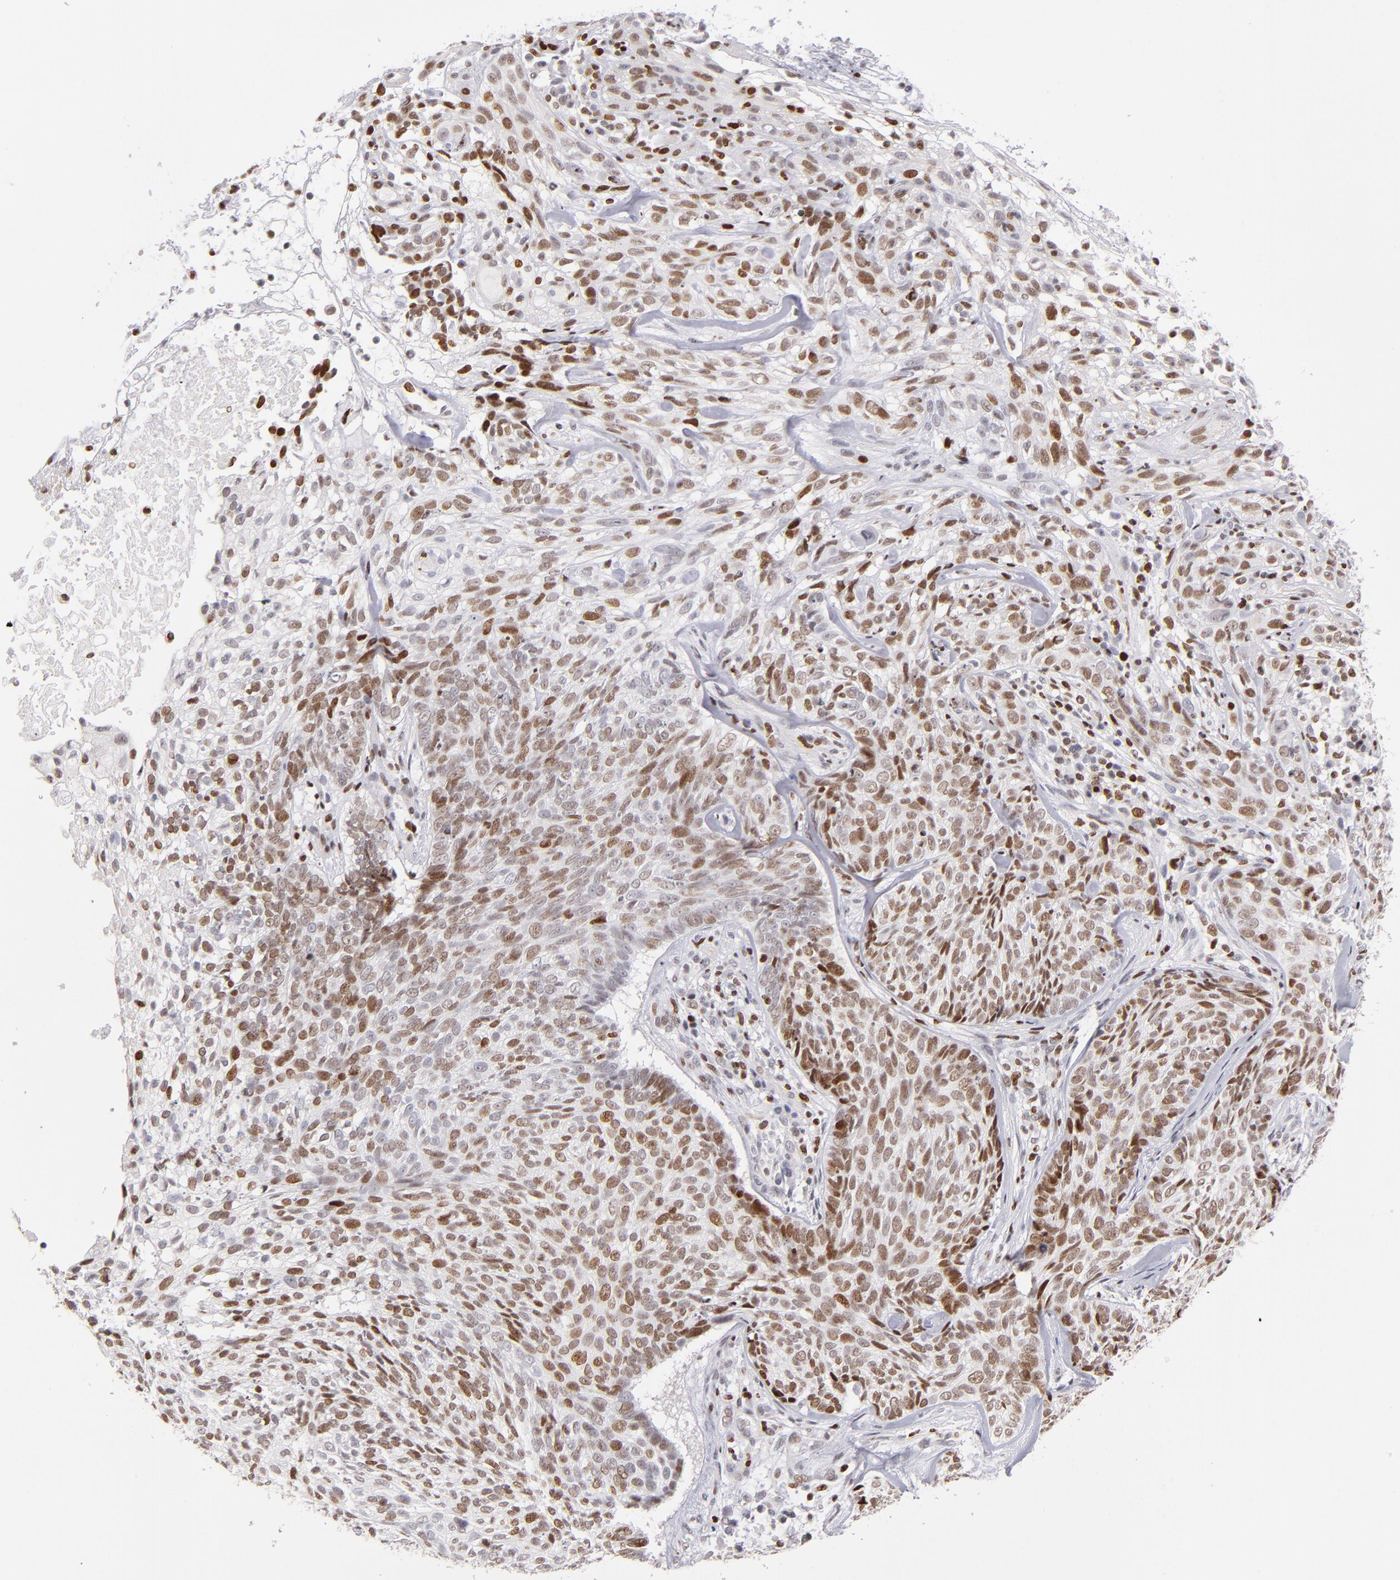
{"staining": {"intensity": "moderate", "quantity": "25%-75%", "location": "nuclear"}, "tissue": "skin cancer", "cell_type": "Tumor cells", "image_type": "cancer", "snomed": [{"axis": "morphology", "description": "Basal cell carcinoma"}, {"axis": "topography", "description": "Skin"}], "caption": "Protein analysis of skin cancer tissue demonstrates moderate nuclear expression in approximately 25%-75% of tumor cells.", "gene": "POLA1", "patient": {"sex": "male", "age": 72}}